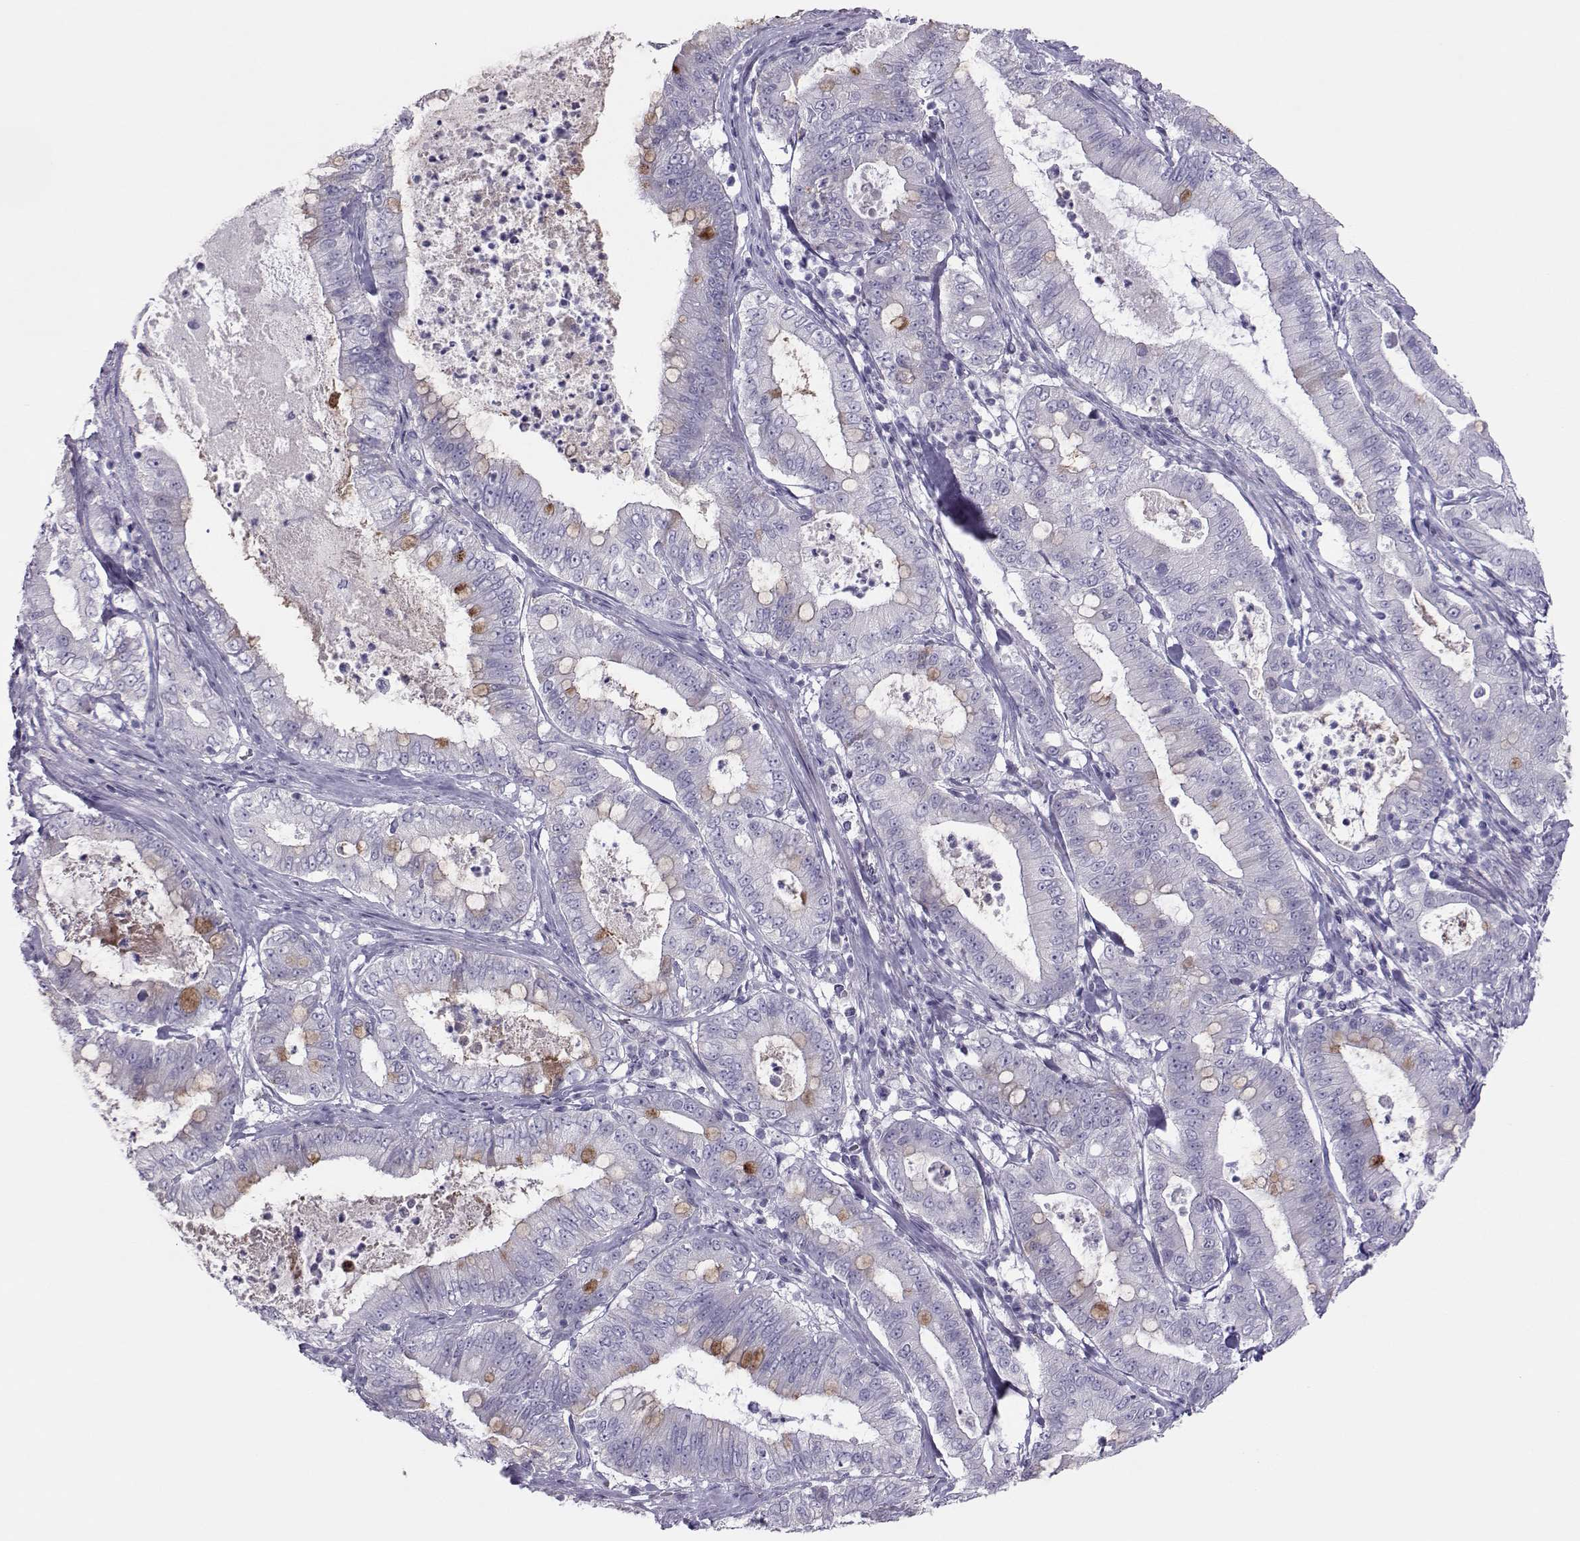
{"staining": {"intensity": "moderate", "quantity": "<25%", "location": "cytoplasmic/membranous"}, "tissue": "pancreatic cancer", "cell_type": "Tumor cells", "image_type": "cancer", "snomed": [{"axis": "morphology", "description": "Adenocarcinoma, NOS"}, {"axis": "topography", "description": "Pancreas"}], "caption": "Tumor cells exhibit low levels of moderate cytoplasmic/membranous positivity in approximately <25% of cells in human adenocarcinoma (pancreatic). Ihc stains the protein of interest in brown and the nuclei are stained blue.", "gene": "TRPM7", "patient": {"sex": "male", "age": 71}}